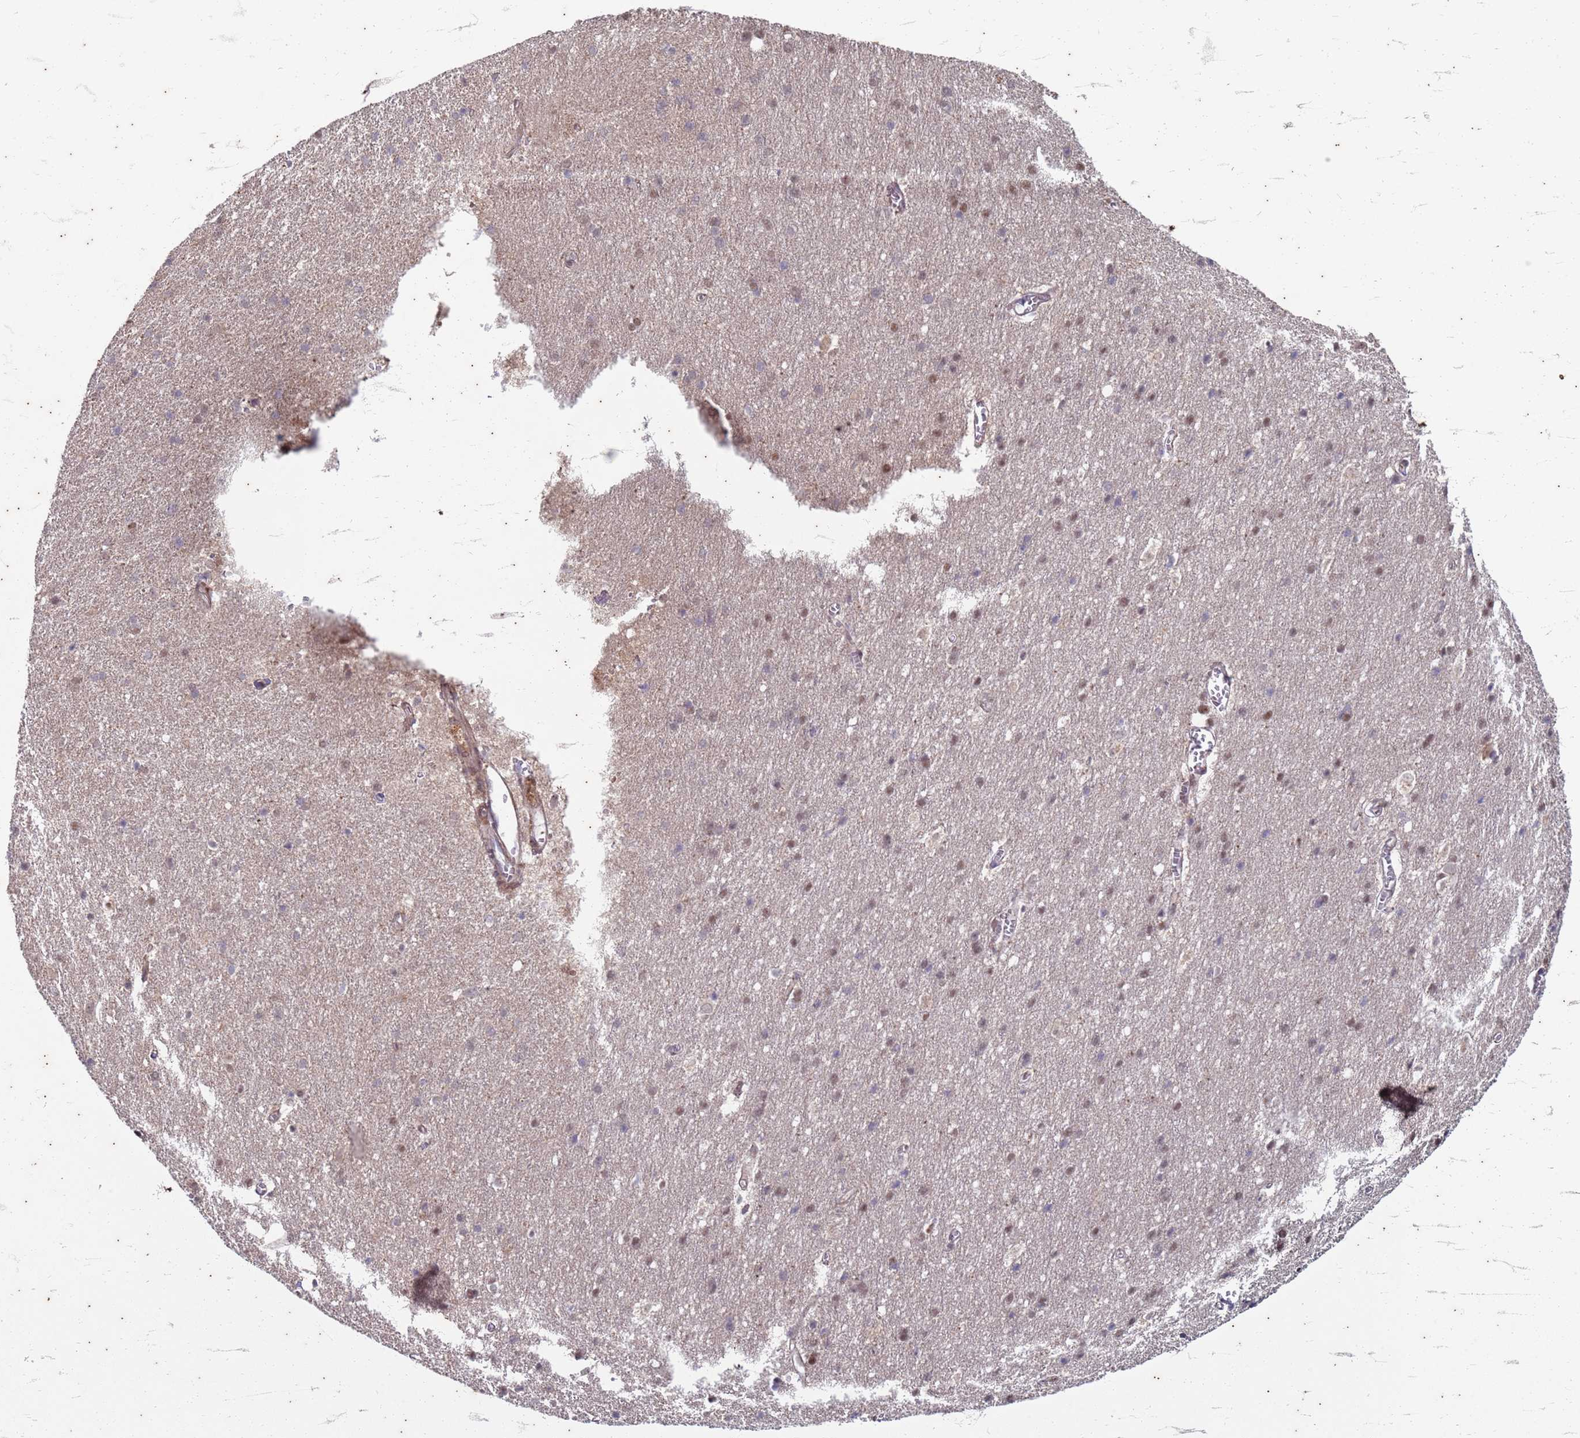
{"staining": {"intensity": "moderate", "quantity": ">75%", "location": "nuclear"}, "tissue": "cerebral cortex", "cell_type": "Endothelial cells", "image_type": "normal", "snomed": [{"axis": "morphology", "description": "Normal tissue, NOS"}, {"axis": "topography", "description": "Cerebral cortex"}], "caption": "A micrograph showing moderate nuclear staining in about >75% of endothelial cells in benign cerebral cortex, as visualized by brown immunohistochemical staining.", "gene": "TRMT6", "patient": {"sex": "male", "age": 54}}